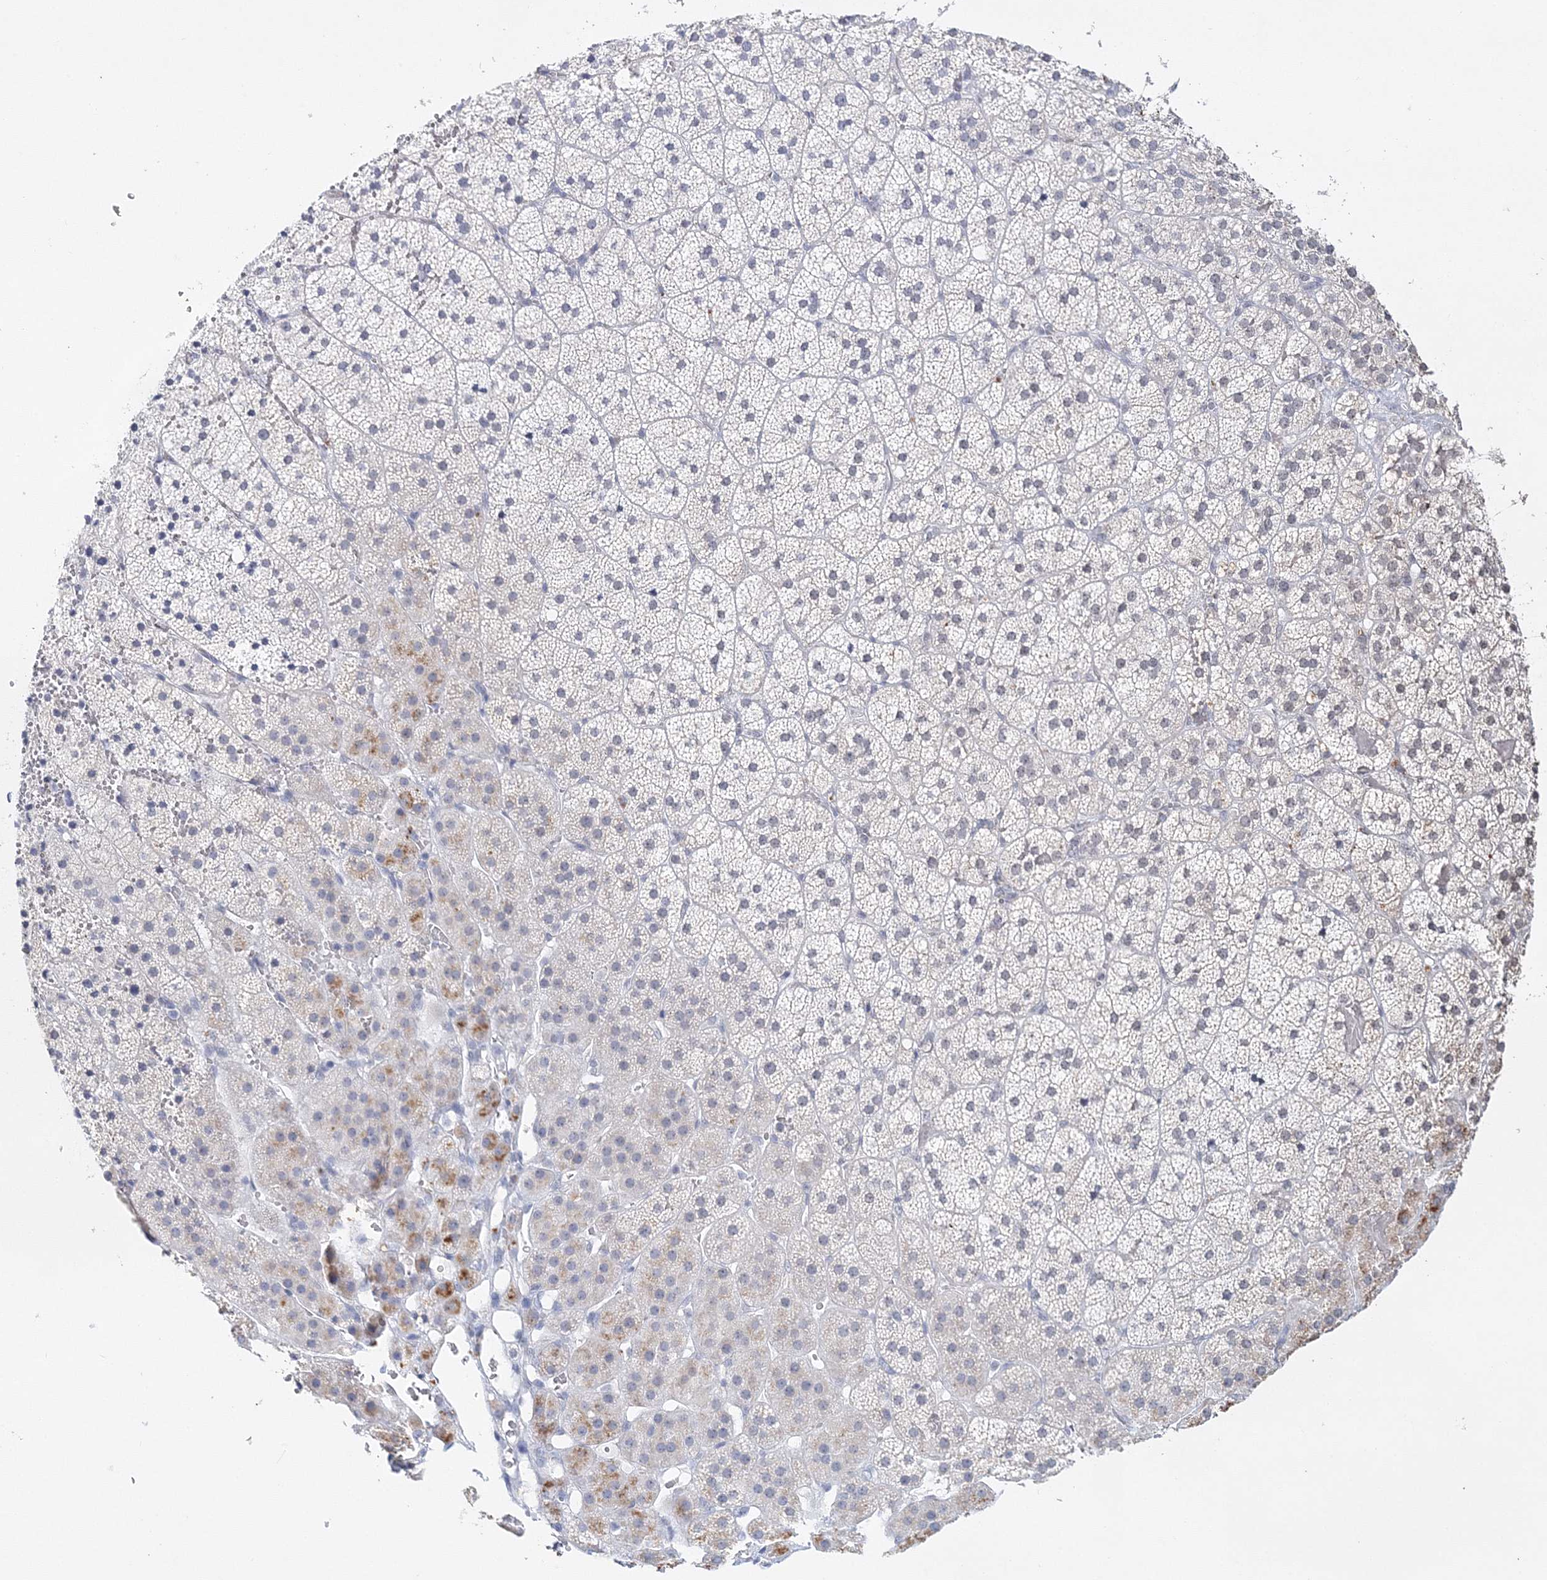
{"staining": {"intensity": "negative", "quantity": "none", "location": "none"}, "tissue": "adrenal gland", "cell_type": "Glandular cells", "image_type": "normal", "snomed": [{"axis": "morphology", "description": "Normal tissue, NOS"}, {"axis": "topography", "description": "Adrenal gland"}], "caption": "This is a micrograph of immunohistochemistry staining of unremarkable adrenal gland, which shows no positivity in glandular cells. Brightfield microscopy of immunohistochemistry (IHC) stained with DAB (brown) and hematoxylin (blue), captured at high magnification.", "gene": "MYOZ2", "patient": {"sex": "female", "age": 44}}